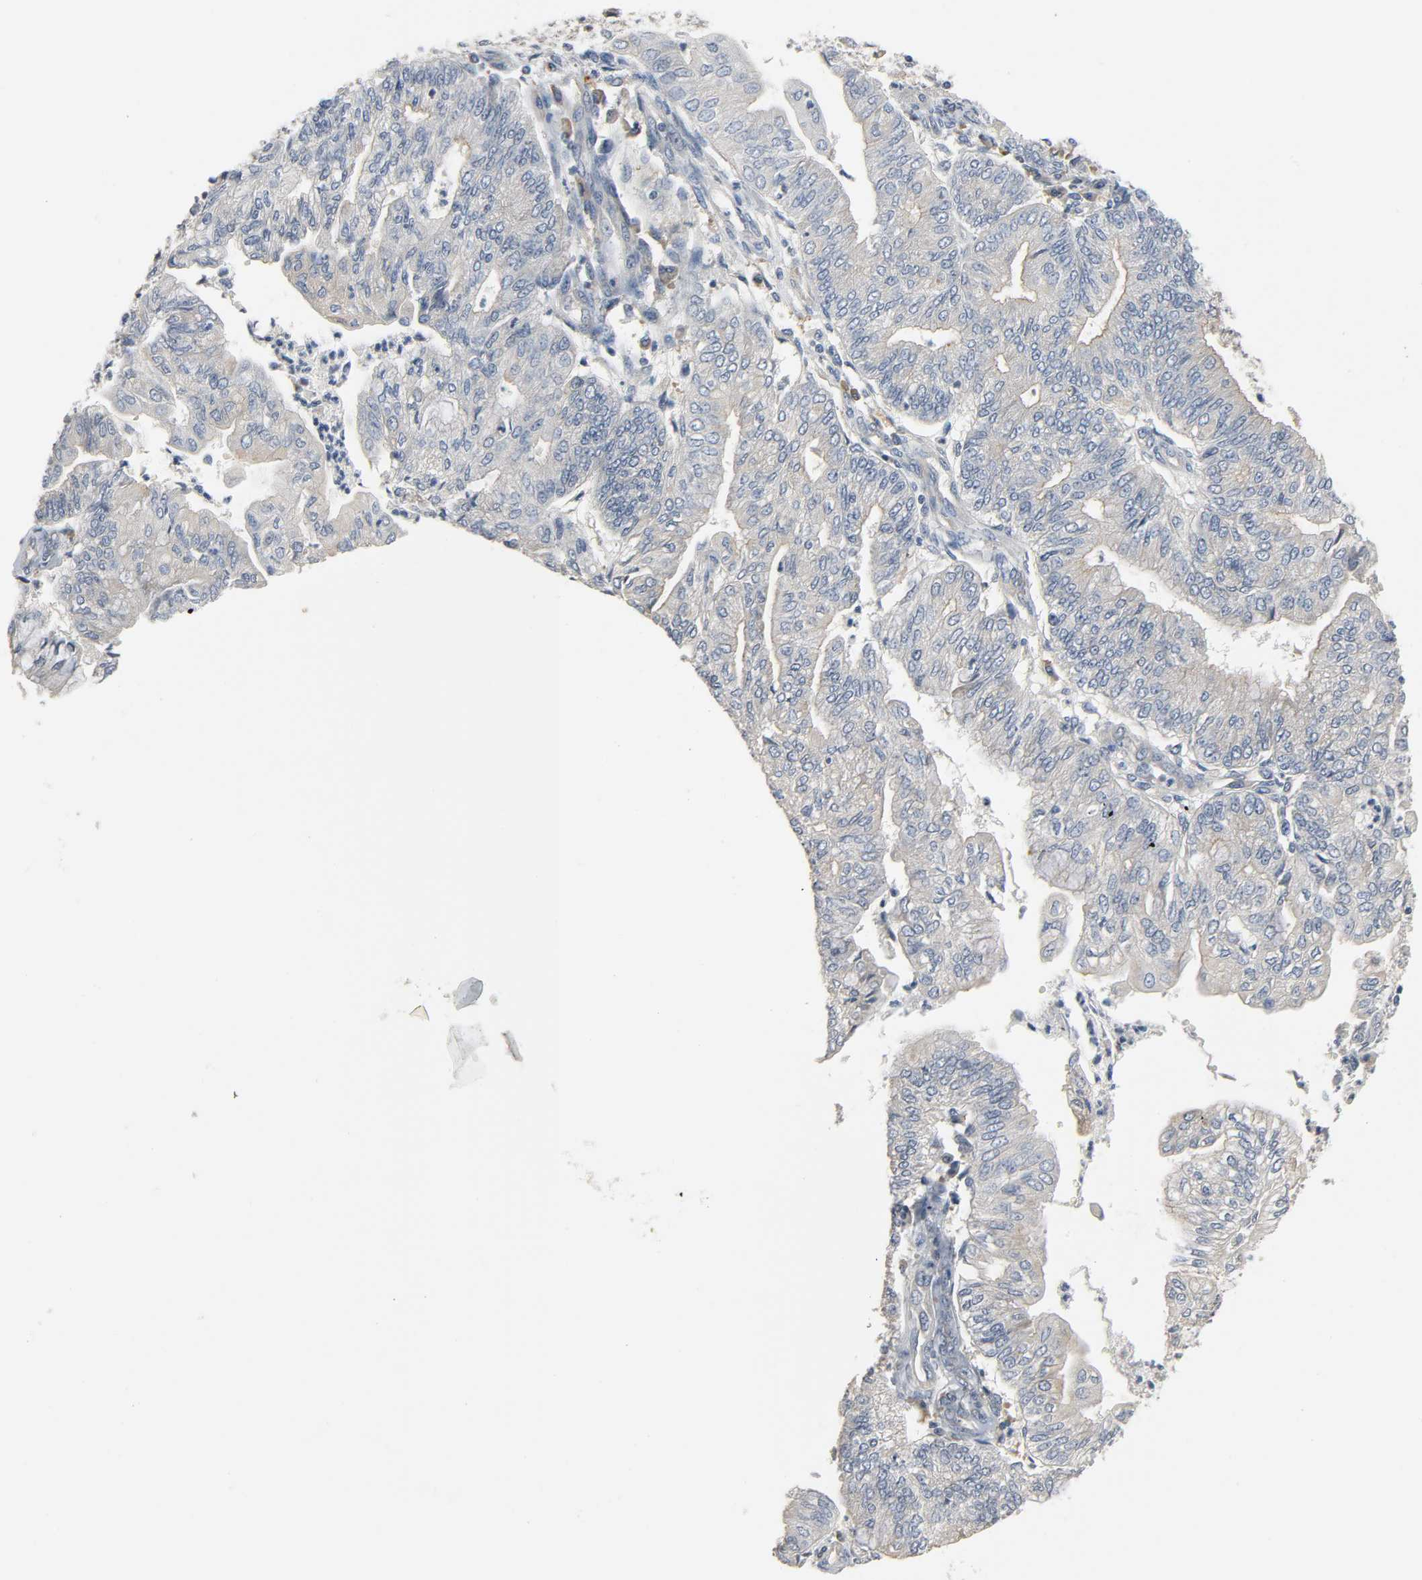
{"staining": {"intensity": "negative", "quantity": "none", "location": "none"}, "tissue": "endometrial cancer", "cell_type": "Tumor cells", "image_type": "cancer", "snomed": [{"axis": "morphology", "description": "Adenocarcinoma, NOS"}, {"axis": "topography", "description": "Endometrium"}], "caption": "Immunohistochemical staining of endometrial cancer exhibits no significant positivity in tumor cells.", "gene": "LIMCH1", "patient": {"sex": "female", "age": 59}}